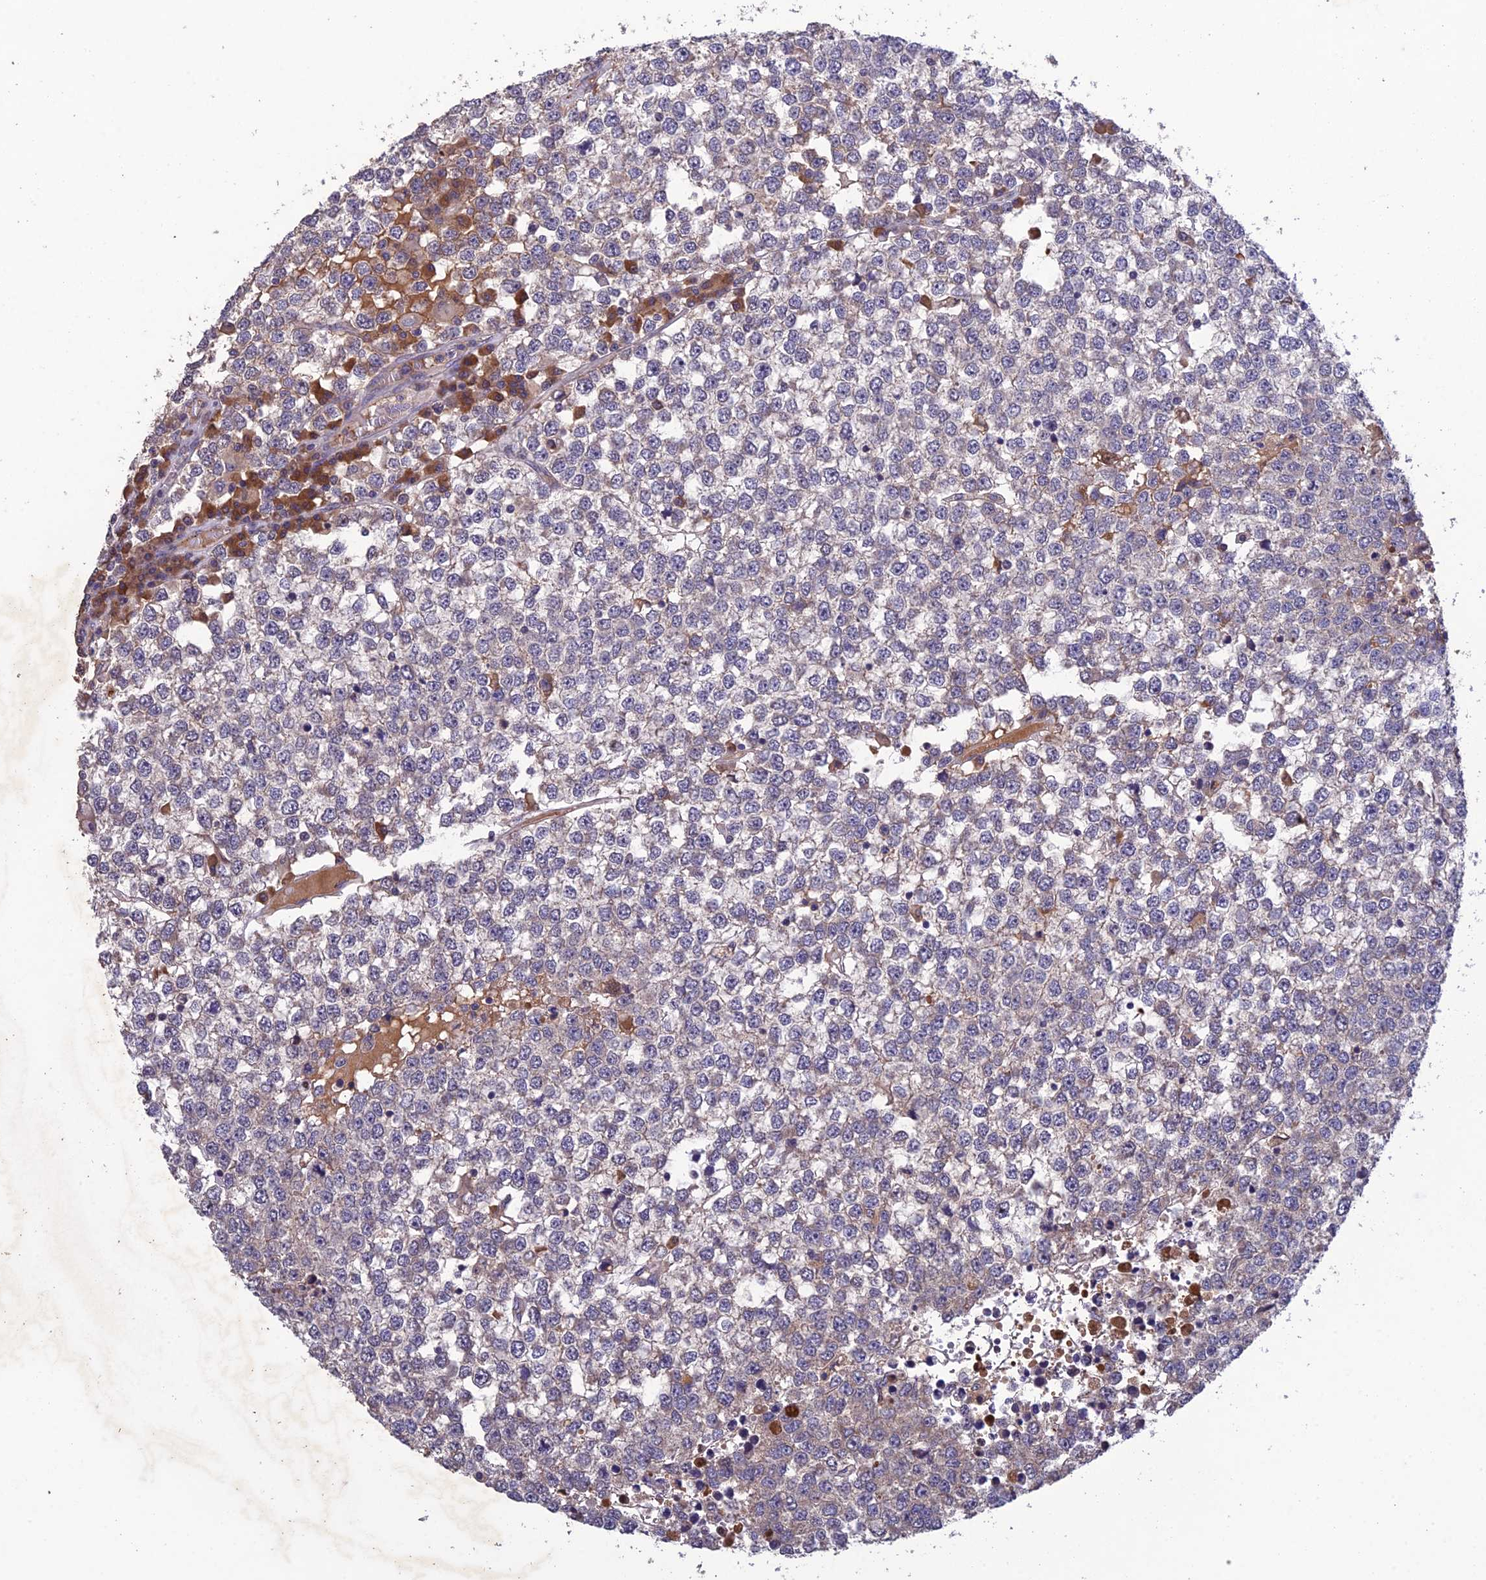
{"staining": {"intensity": "negative", "quantity": "none", "location": "none"}, "tissue": "testis cancer", "cell_type": "Tumor cells", "image_type": "cancer", "snomed": [{"axis": "morphology", "description": "Seminoma, NOS"}, {"axis": "topography", "description": "Testis"}], "caption": "Immunohistochemical staining of seminoma (testis) demonstrates no significant expression in tumor cells. (Brightfield microscopy of DAB immunohistochemistry (IHC) at high magnification).", "gene": "SLC39A13", "patient": {"sex": "male", "age": 65}}